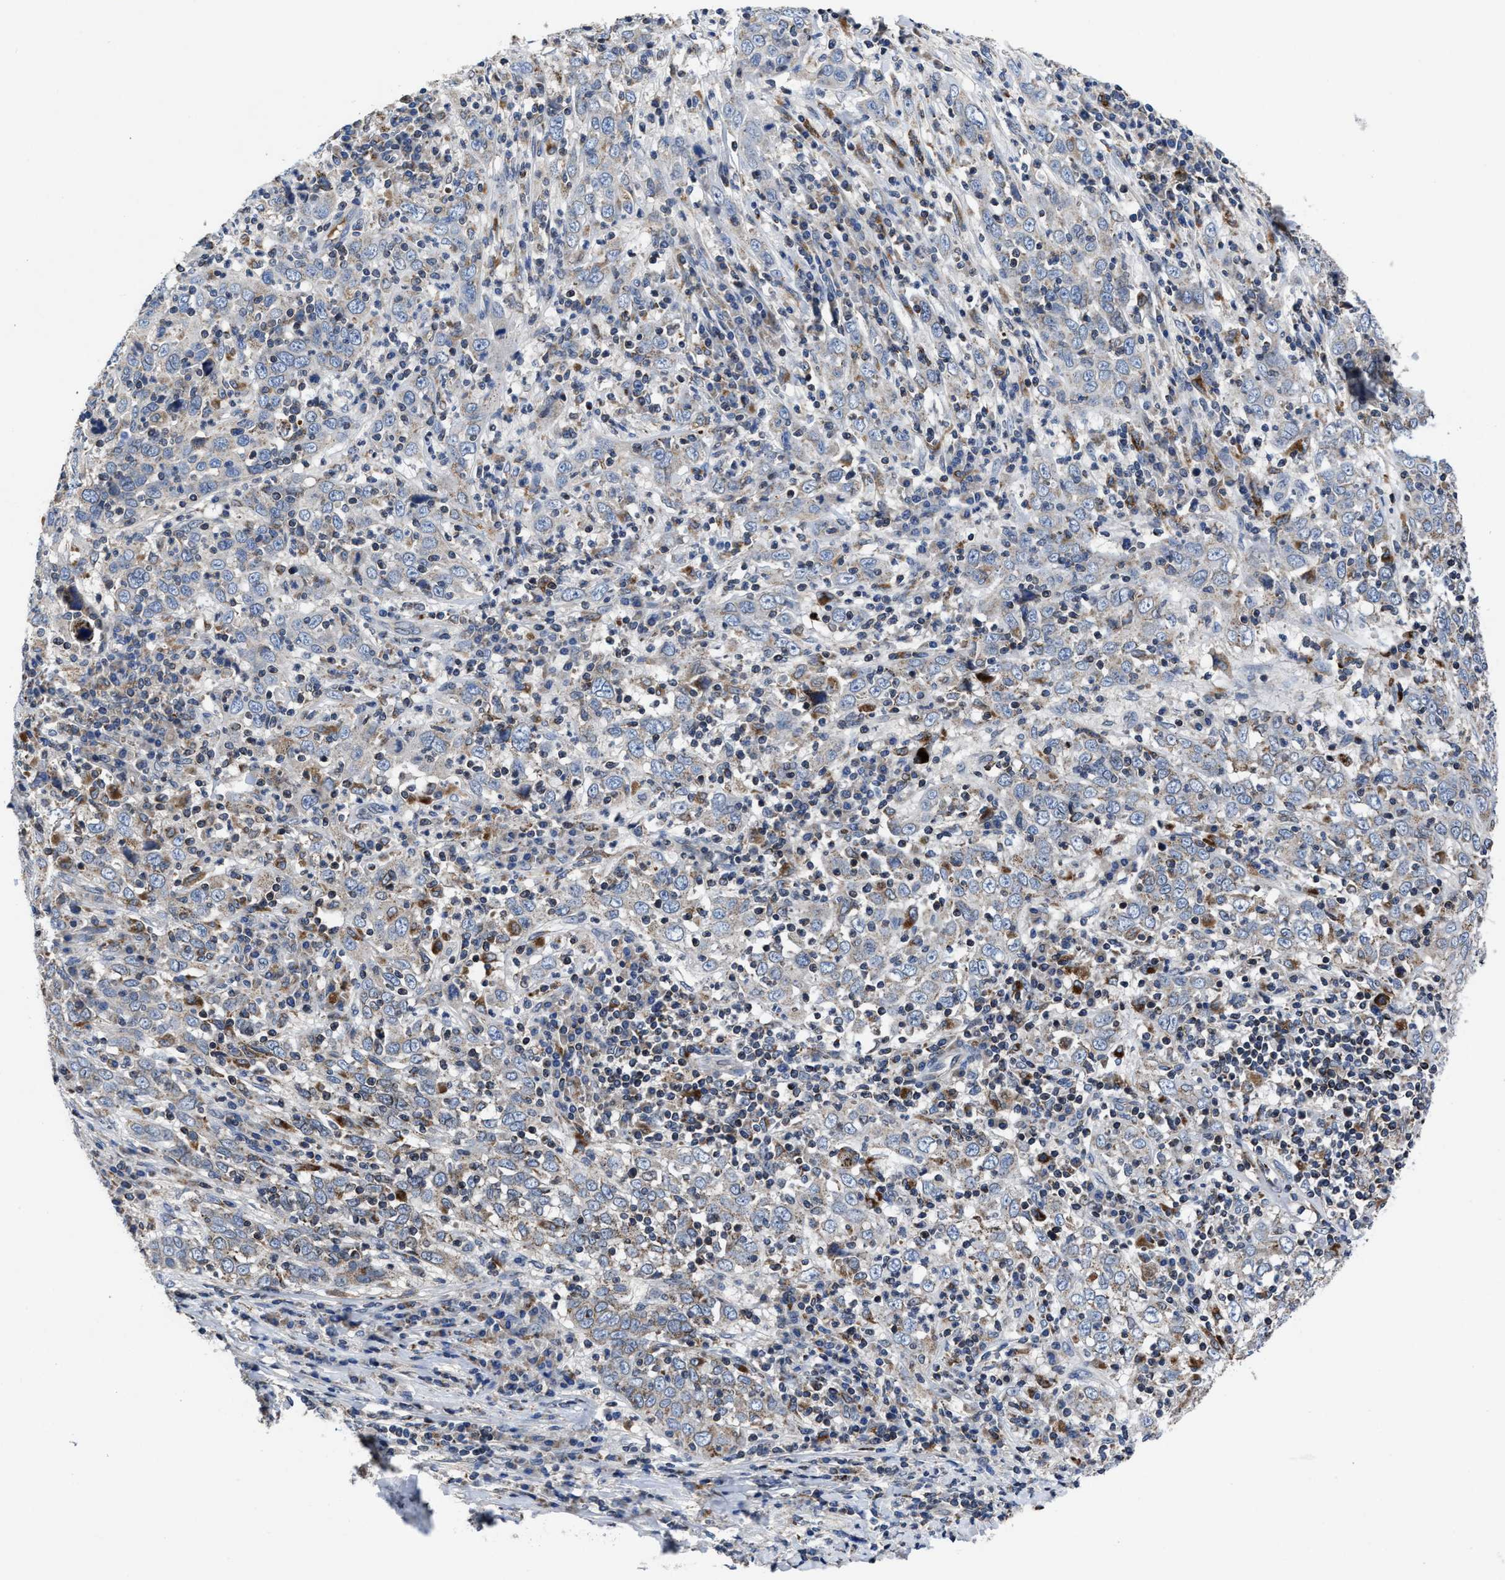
{"staining": {"intensity": "negative", "quantity": "none", "location": "none"}, "tissue": "cervical cancer", "cell_type": "Tumor cells", "image_type": "cancer", "snomed": [{"axis": "morphology", "description": "Squamous cell carcinoma, NOS"}, {"axis": "topography", "description": "Cervix"}], "caption": "DAB (3,3'-diaminobenzidine) immunohistochemical staining of human cervical squamous cell carcinoma reveals no significant staining in tumor cells.", "gene": "CACNA1D", "patient": {"sex": "female", "age": 46}}